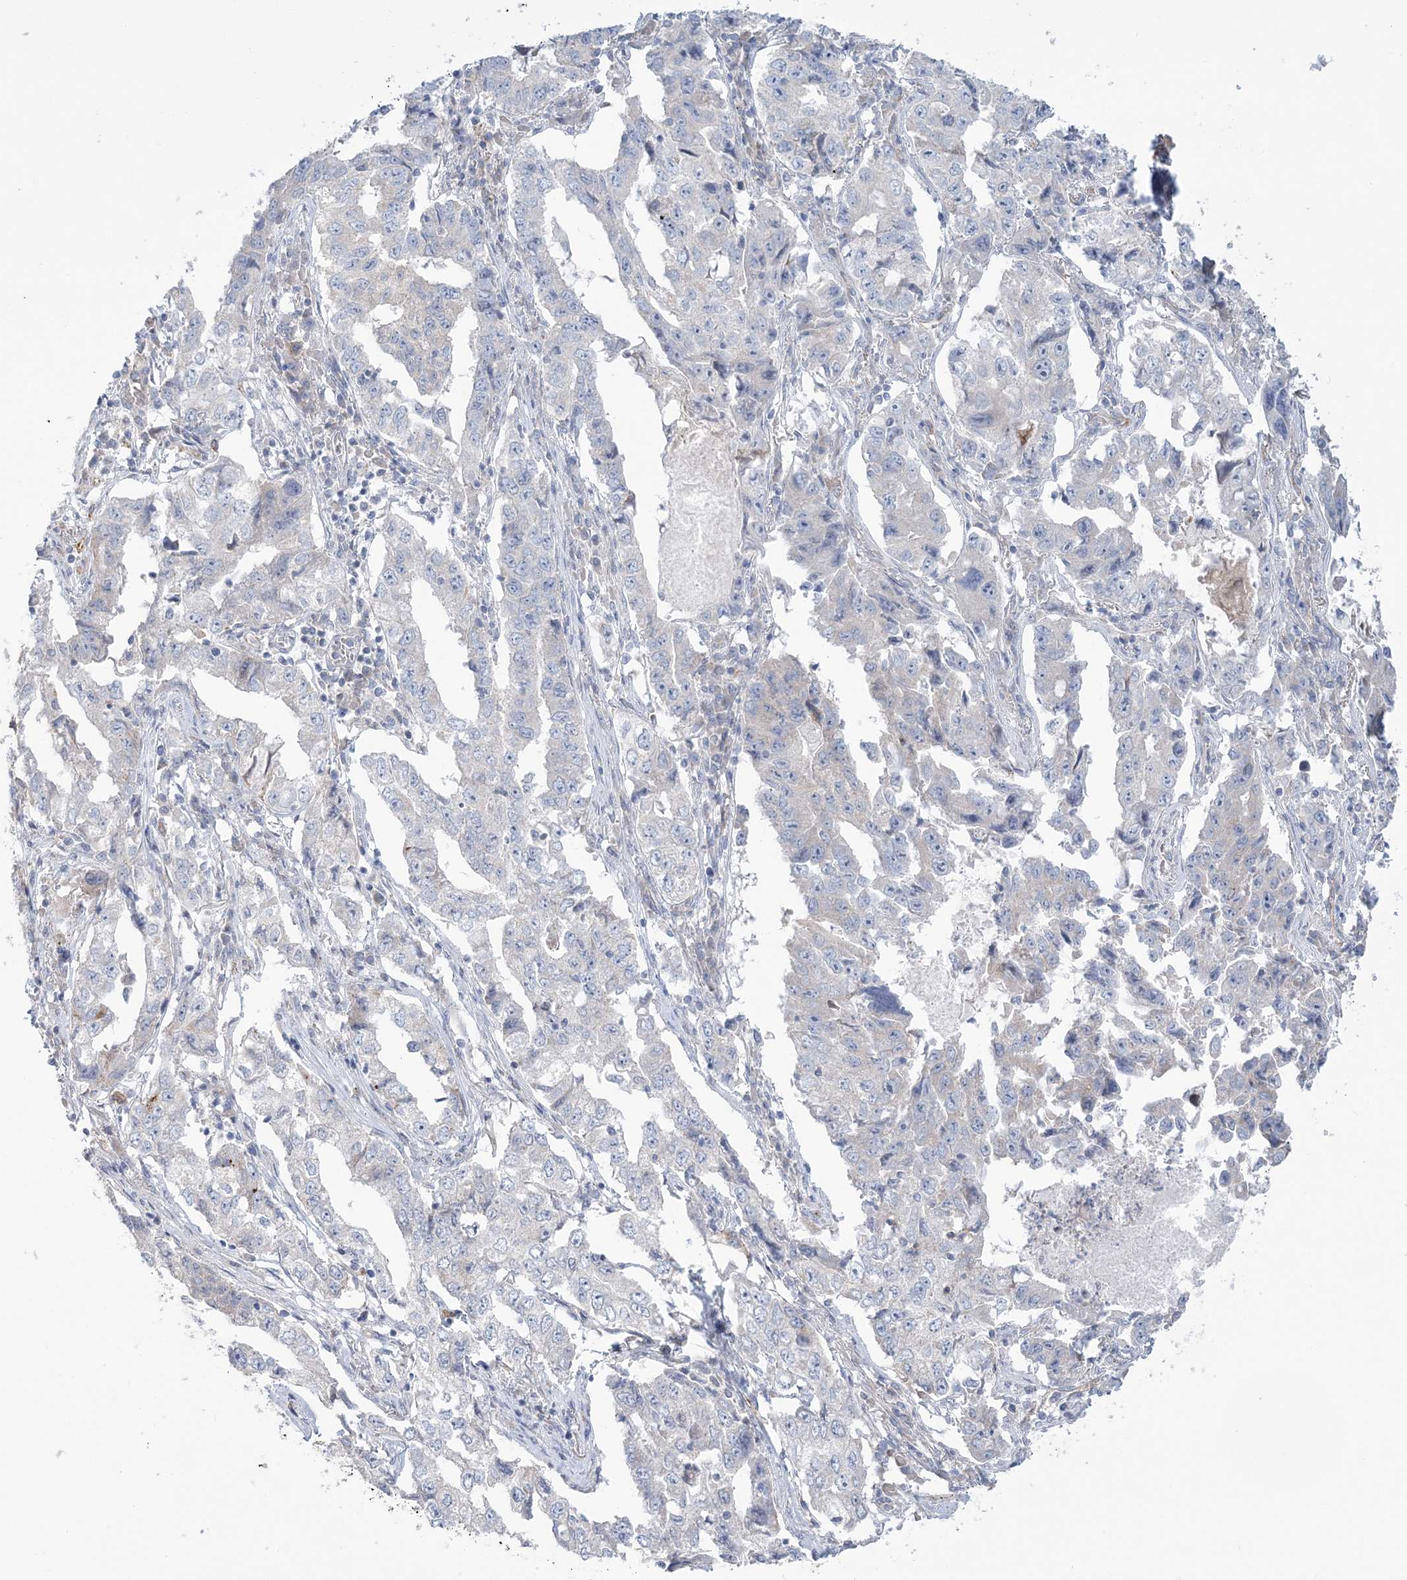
{"staining": {"intensity": "negative", "quantity": "none", "location": "none"}, "tissue": "lung cancer", "cell_type": "Tumor cells", "image_type": "cancer", "snomed": [{"axis": "morphology", "description": "Adenocarcinoma, NOS"}, {"axis": "topography", "description": "Lung"}], "caption": "High magnification brightfield microscopy of adenocarcinoma (lung) stained with DAB (3,3'-diaminobenzidine) (brown) and counterstained with hematoxylin (blue): tumor cells show no significant positivity.", "gene": "FARSB", "patient": {"sex": "female", "age": 51}}